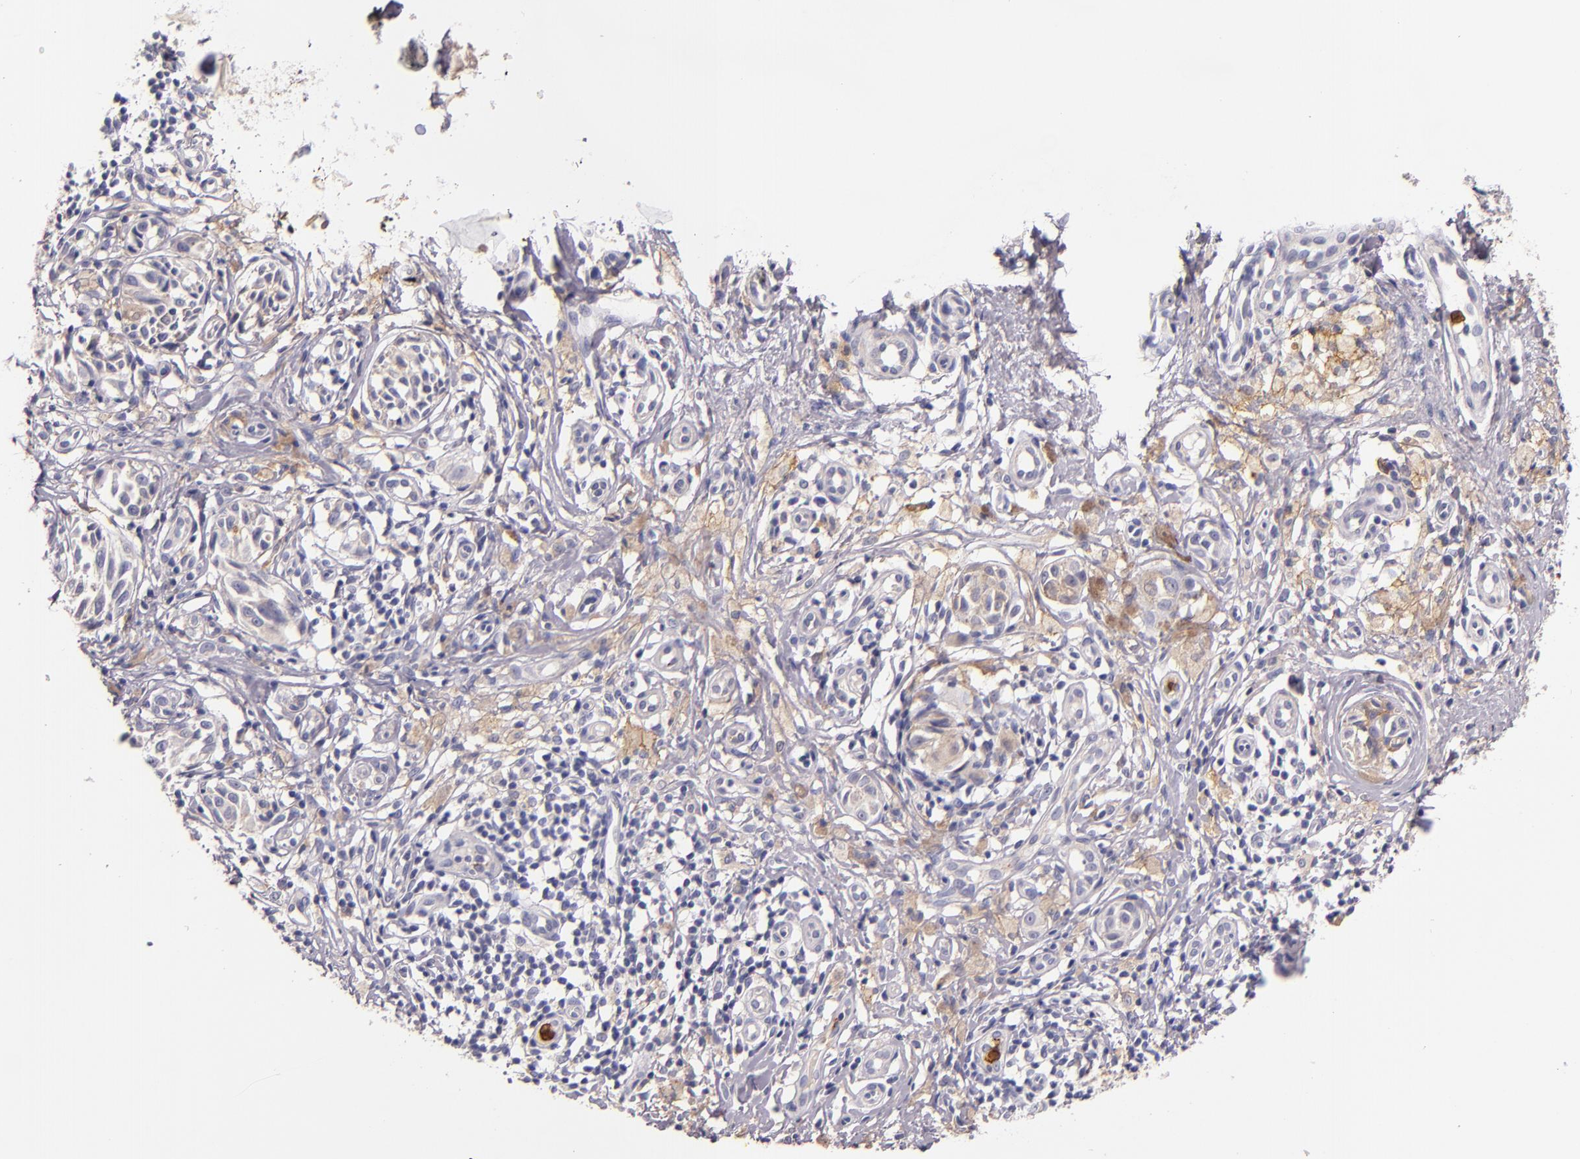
{"staining": {"intensity": "weak", "quantity": "25%-75%", "location": "cytoplasmic/membranous"}, "tissue": "melanoma", "cell_type": "Tumor cells", "image_type": "cancer", "snomed": [{"axis": "morphology", "description": "Malignant melanoma, NOS"}, {"axis": "topography", "description": "Skin"}], "caption": "High-power microscopy captured an immunohistochemistry histopathology image of malignant melanoma, revealing weak cytoplasmic/membranous expression in approximately 25%-75% of tumor cells.", "gene": "C5AR1", "patient": {"sex": "male", "age": 67}}